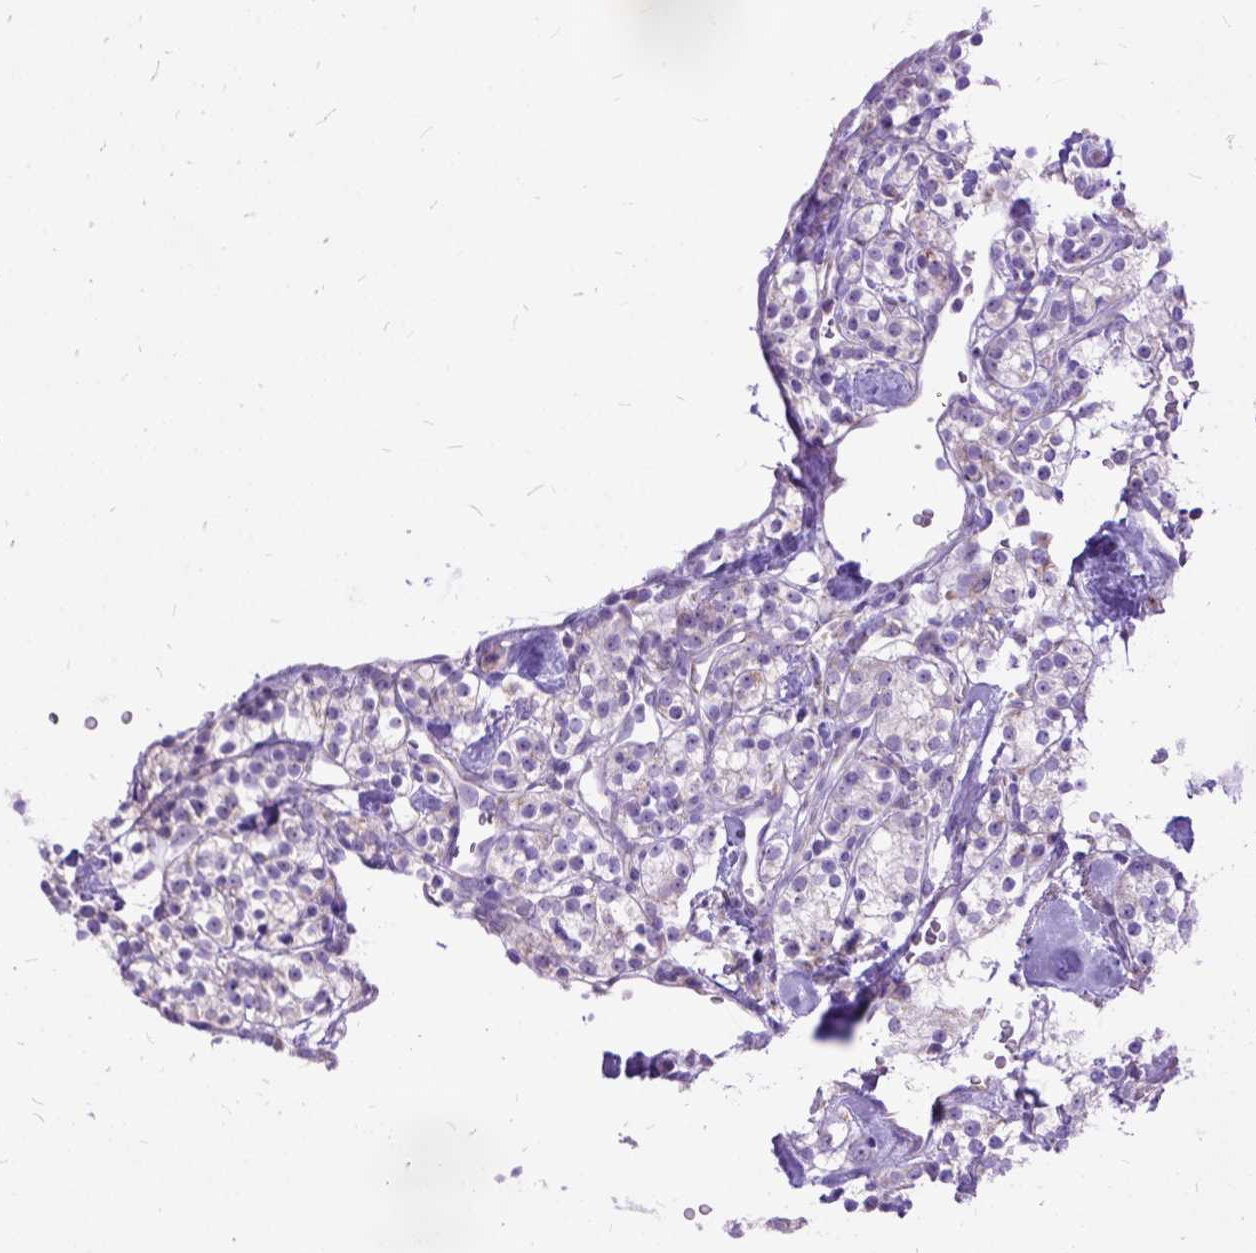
{"staining": {"intensity": "negative", "quantity": "none", "location": "none"}, "tissue": "renal cancer", "cell_type": "Tumor cells", "image_type": "cancer", "snomed": [{"axis": "morphology", "description": "Adenocarcinoma, NOS"}, {"axis": "topography", "description": "Kidney"}], "caption": "This is an immunohistochemistry micrograph of human renal cancer (adenocarcinoma). There is no positivity in tumor cells.", "gene": "CTAG2", "patient": {"sex": "male", "age": 77}}